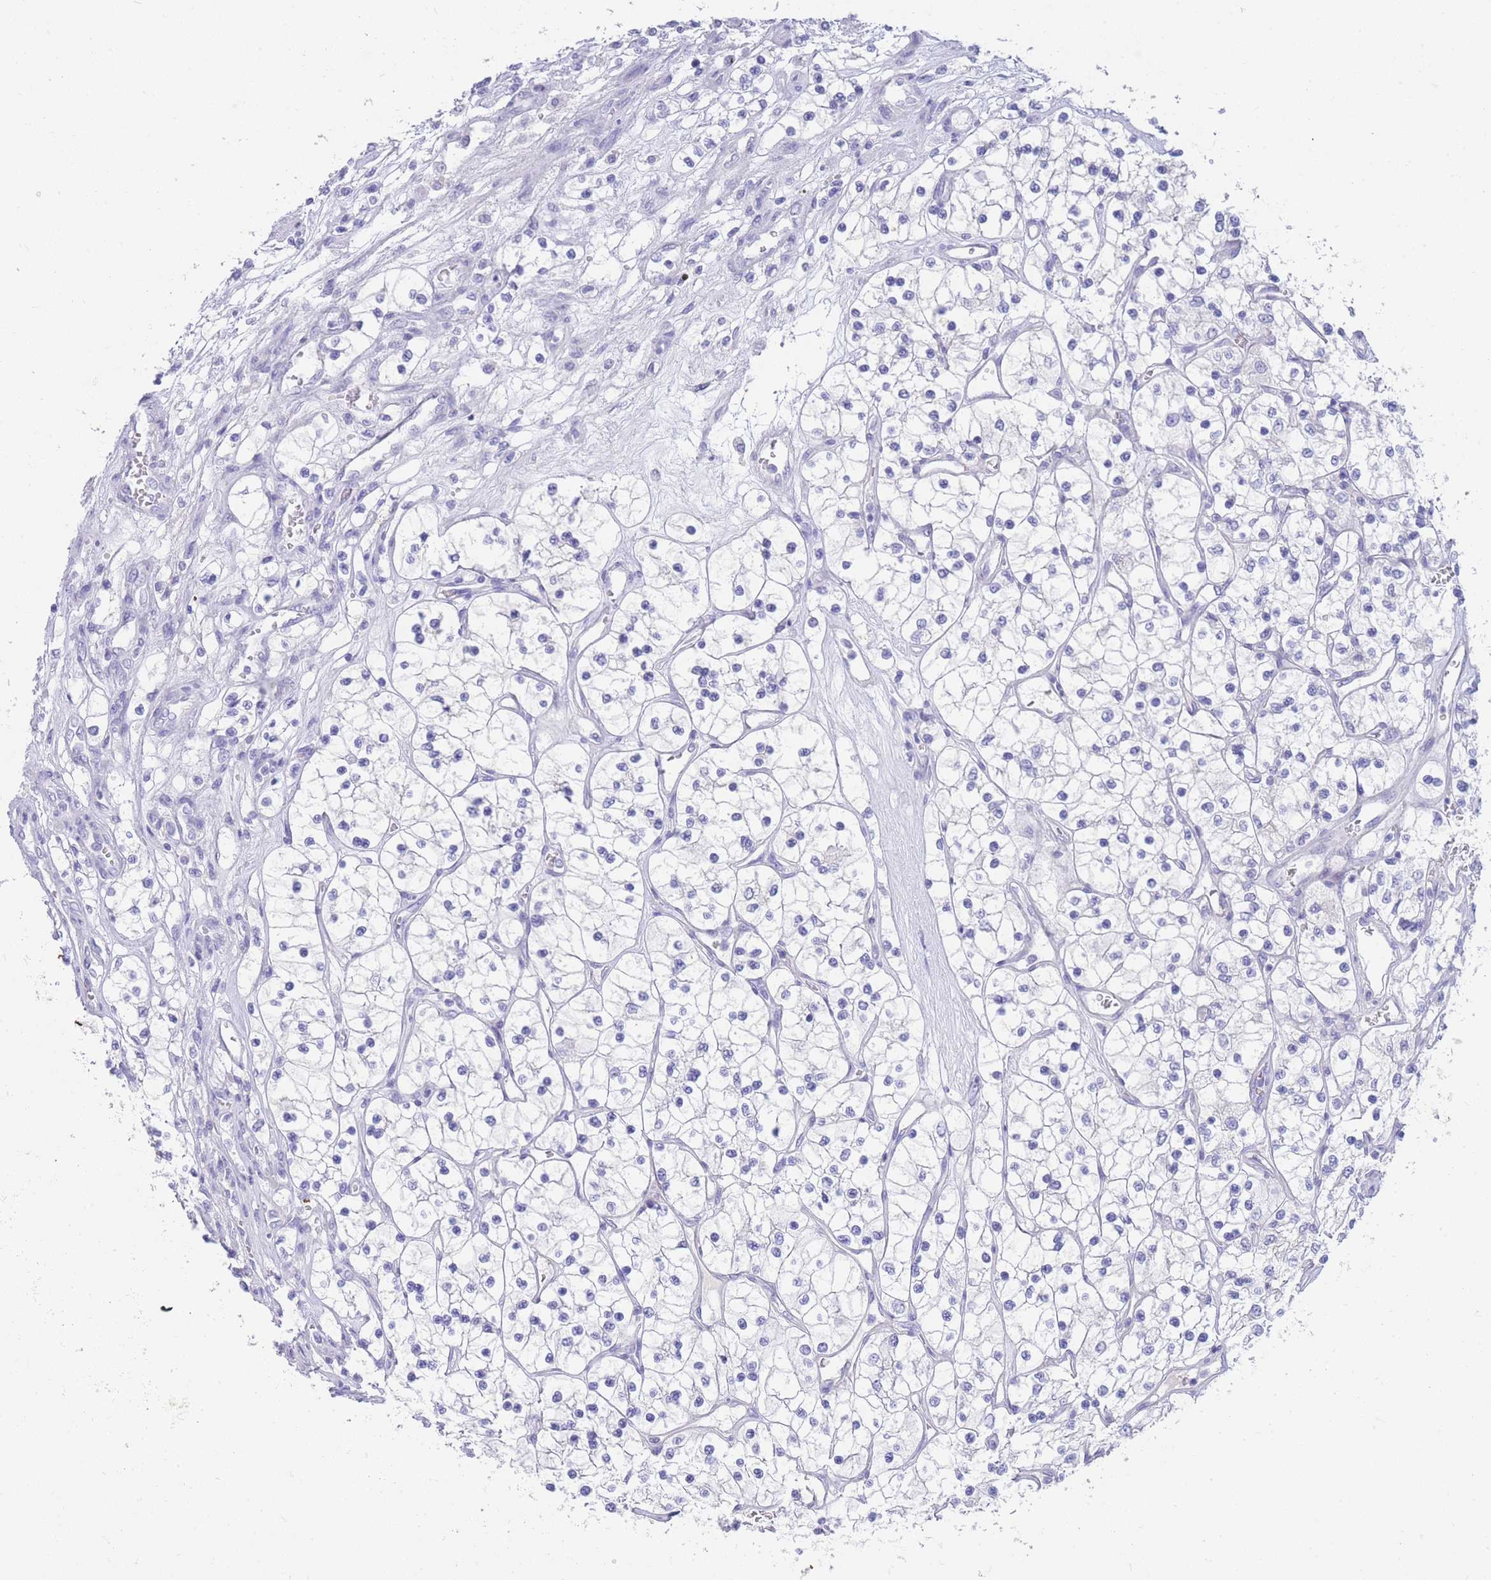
{"staining": {"intensity": "negative", "quantity": "none", "location": "none"}, "tissue": "renal cancer", "cell_type": "Tumor cells", "image_type": "cancer", "snomed": [{"axis": "morphology", "description": "Adenocarcinoma, NOS"}, {"axis": "topography", "description": "Kidney"}], "caption": "The photomicrograph exhibits no staining of tumor cells in renal adenocarcinoma.", "gene": "LRRC37A", "patient": {"sex": "female", "age": 69}}